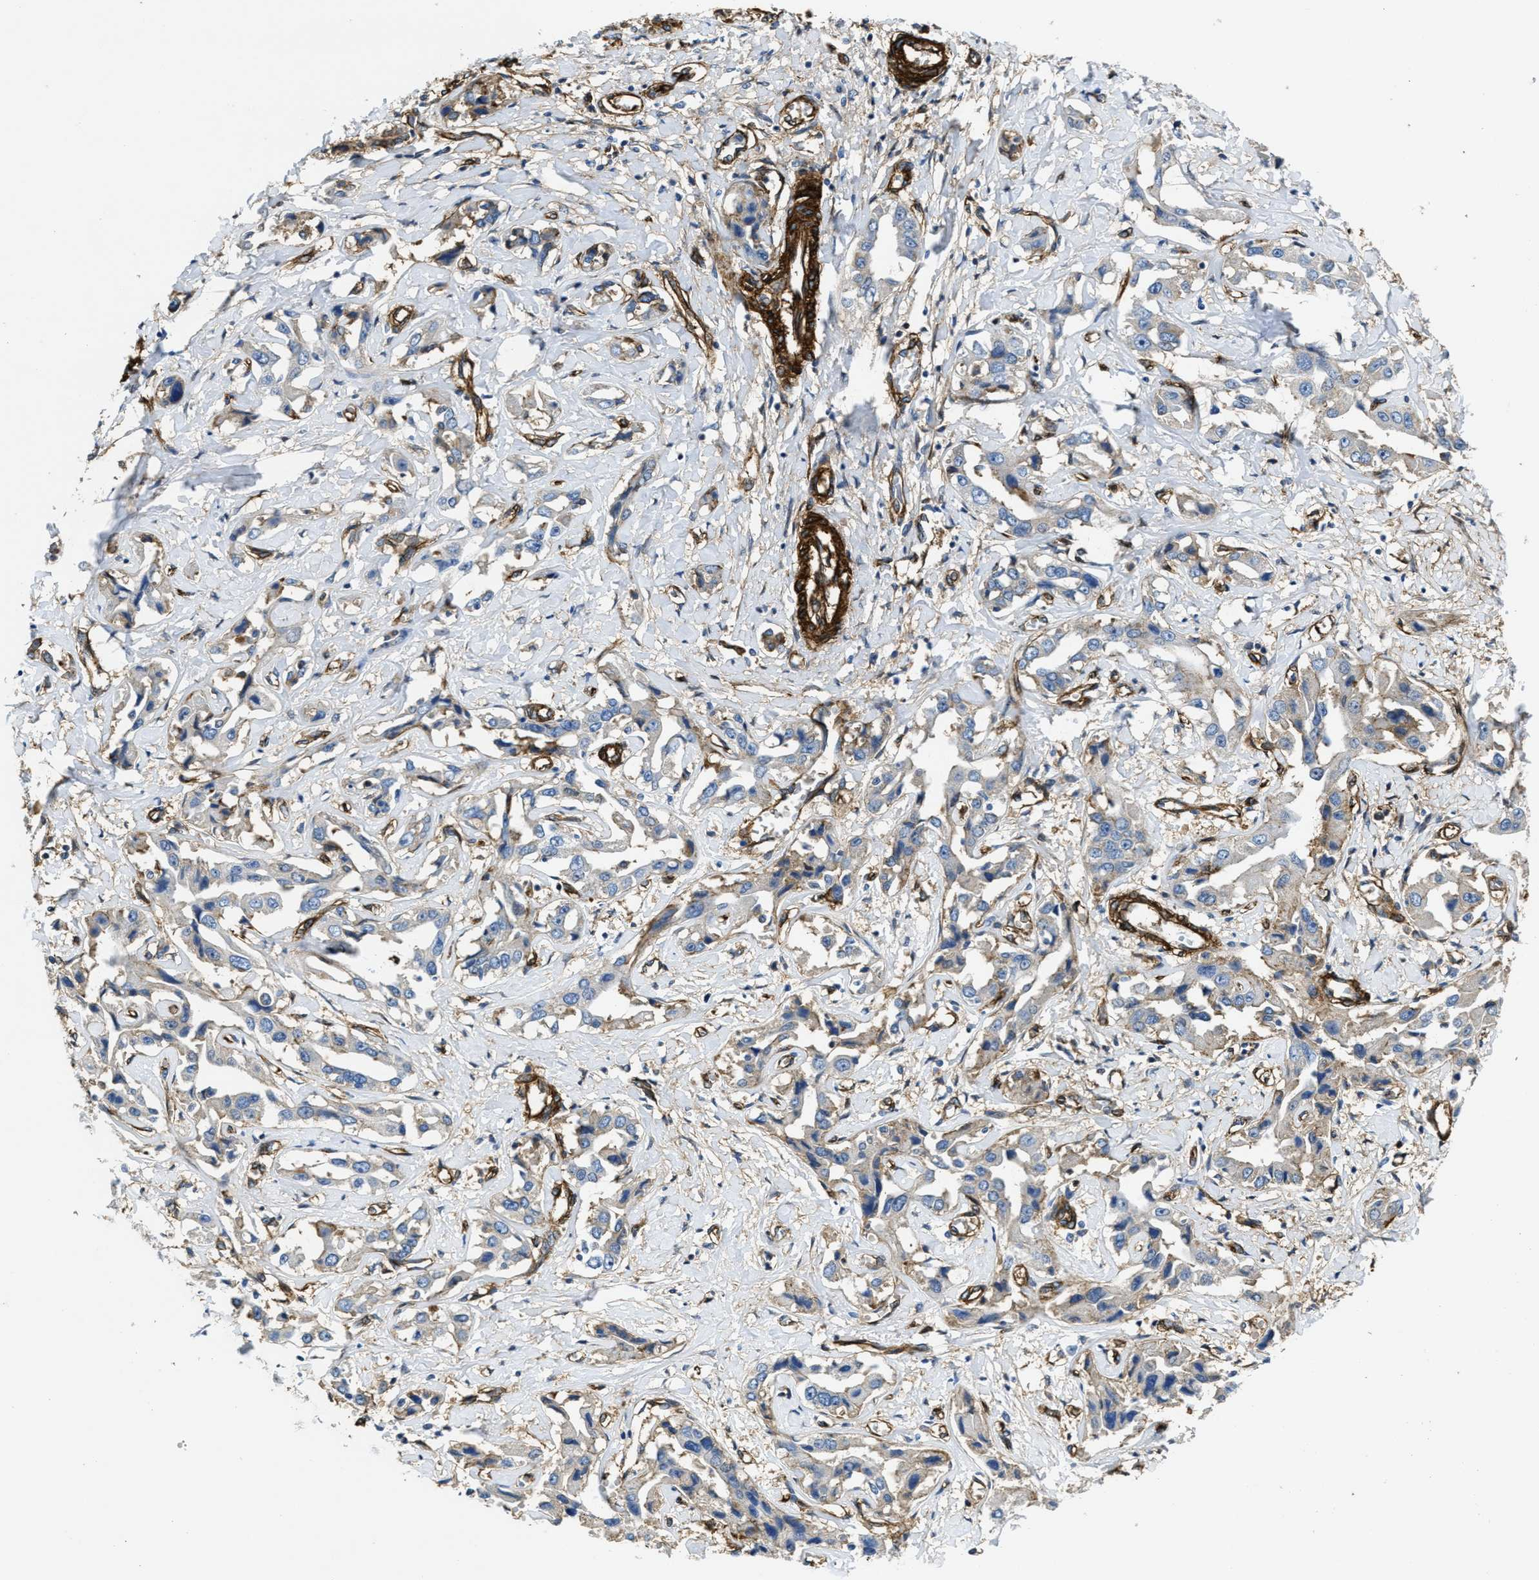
{"staining": {"intensity": "weak", "quantity": "<25%", "location": "cytoplasmic/membranous"}, "tissue": "liver cancer", "cell_type": "Tumor cells", "image_type": "cancer", "snomed": [{"axis": "morphology", "description": "Cholangiocarcinoma"}, {"axis": "topography", "description": "Liver"}], "caption": "Protein analysis of liver cancer reveals no significant positivity in tumor cells.", "gene": "NAB1", "patient": {"sex": "male", "age": 59}}